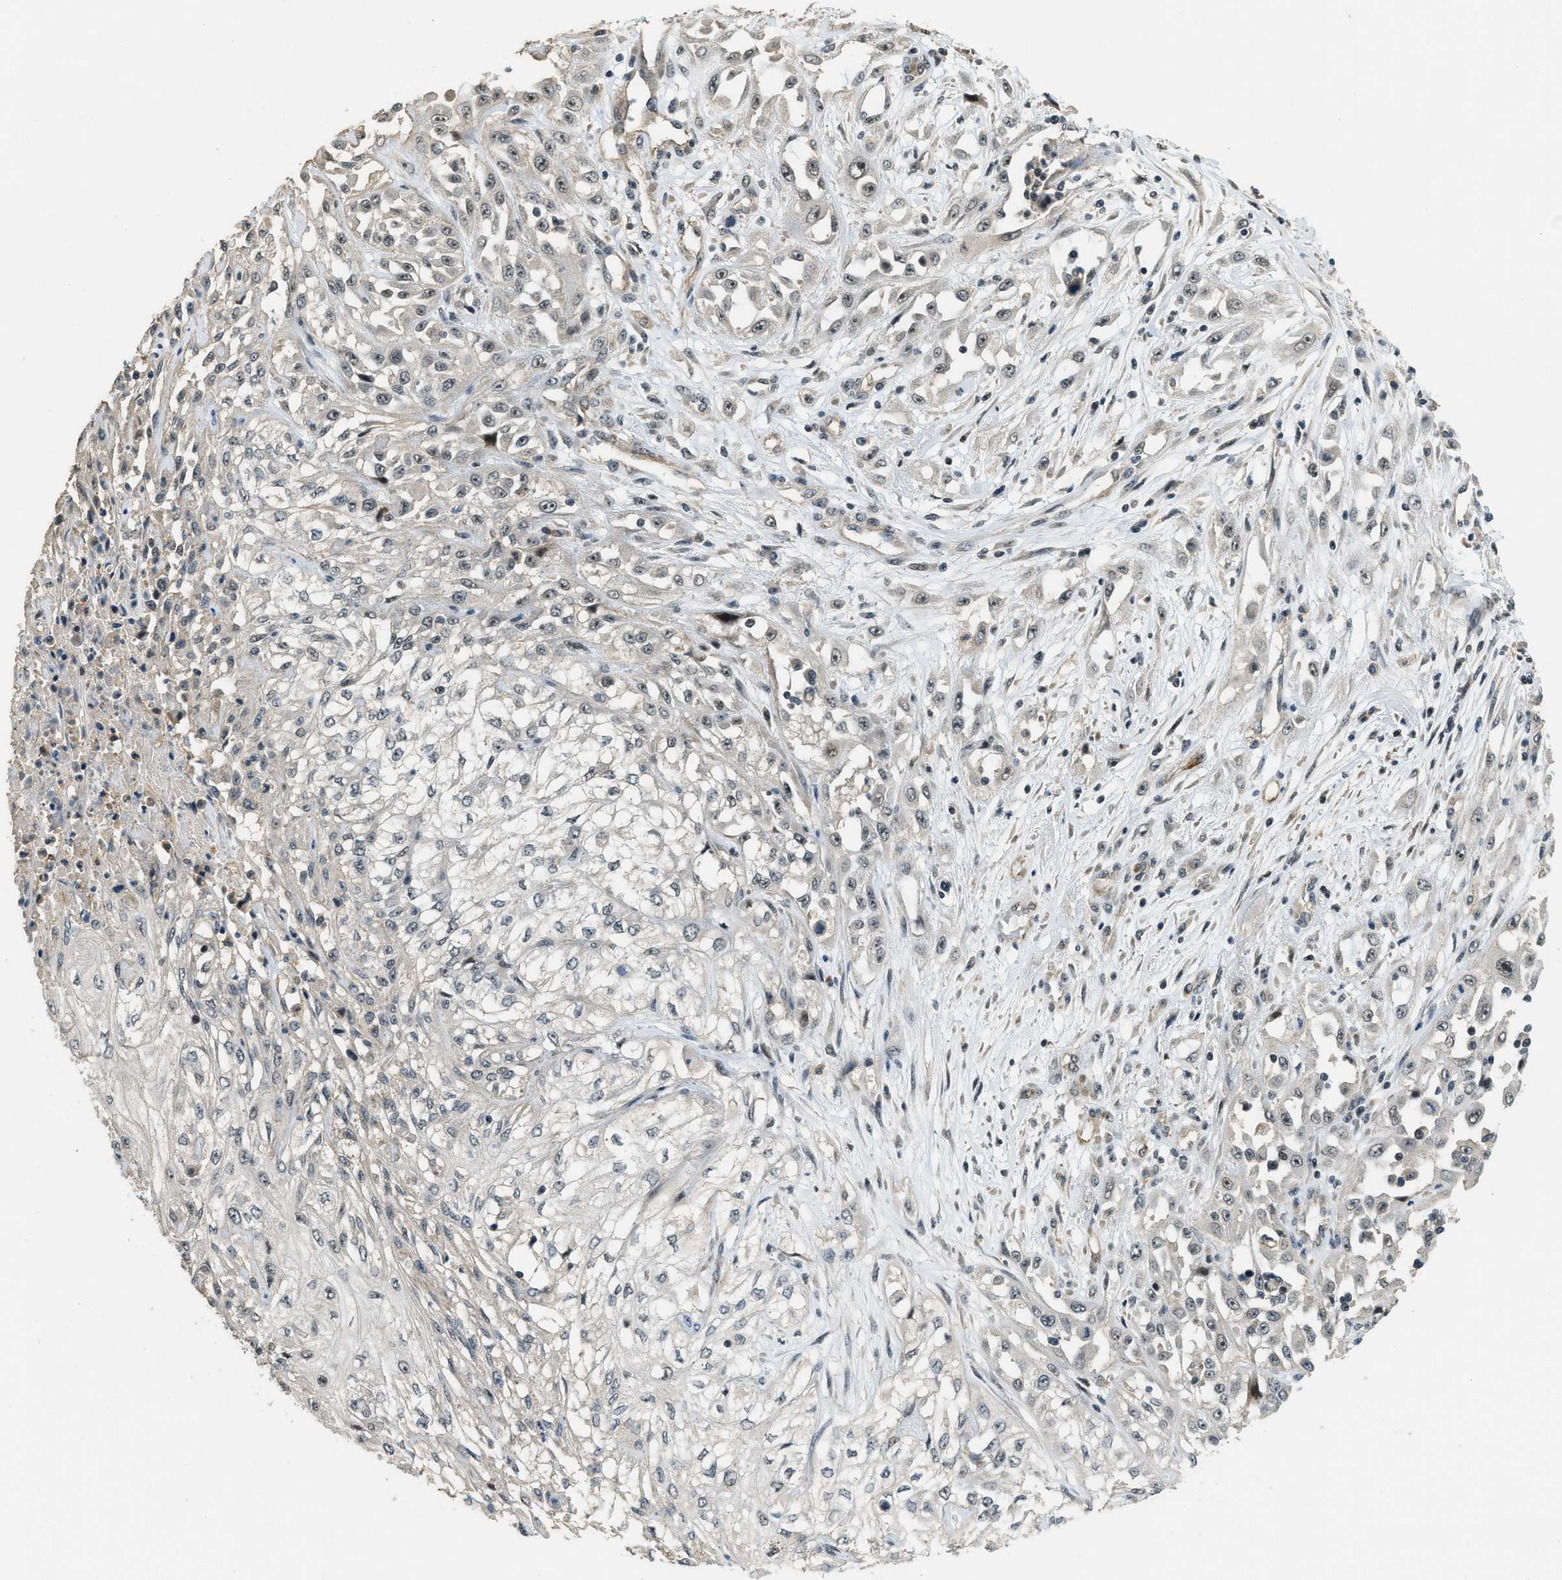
{"staining": {"intensity": "negative", "quantity": "none", "location": "none"}, "tissue": "skin cancer", "cell_type": "Tumor cells", "image_type": "cancer", "snomed": [{"axis": "morphology", "description": "Squamous cell carcinoma, NOS"}, {"axis": "morphology", "description": "Squamous cell carcinoma, metastatic, NOS"}, {"axis": "topography", "description": "Skin"}, {"axis": "topography", "description": "Lymph node"}], "caption": "There is no significant staining in tumor cells of skin cancer.", "gene": "MED21", "patient": {"sex": "male", "age": 75}}